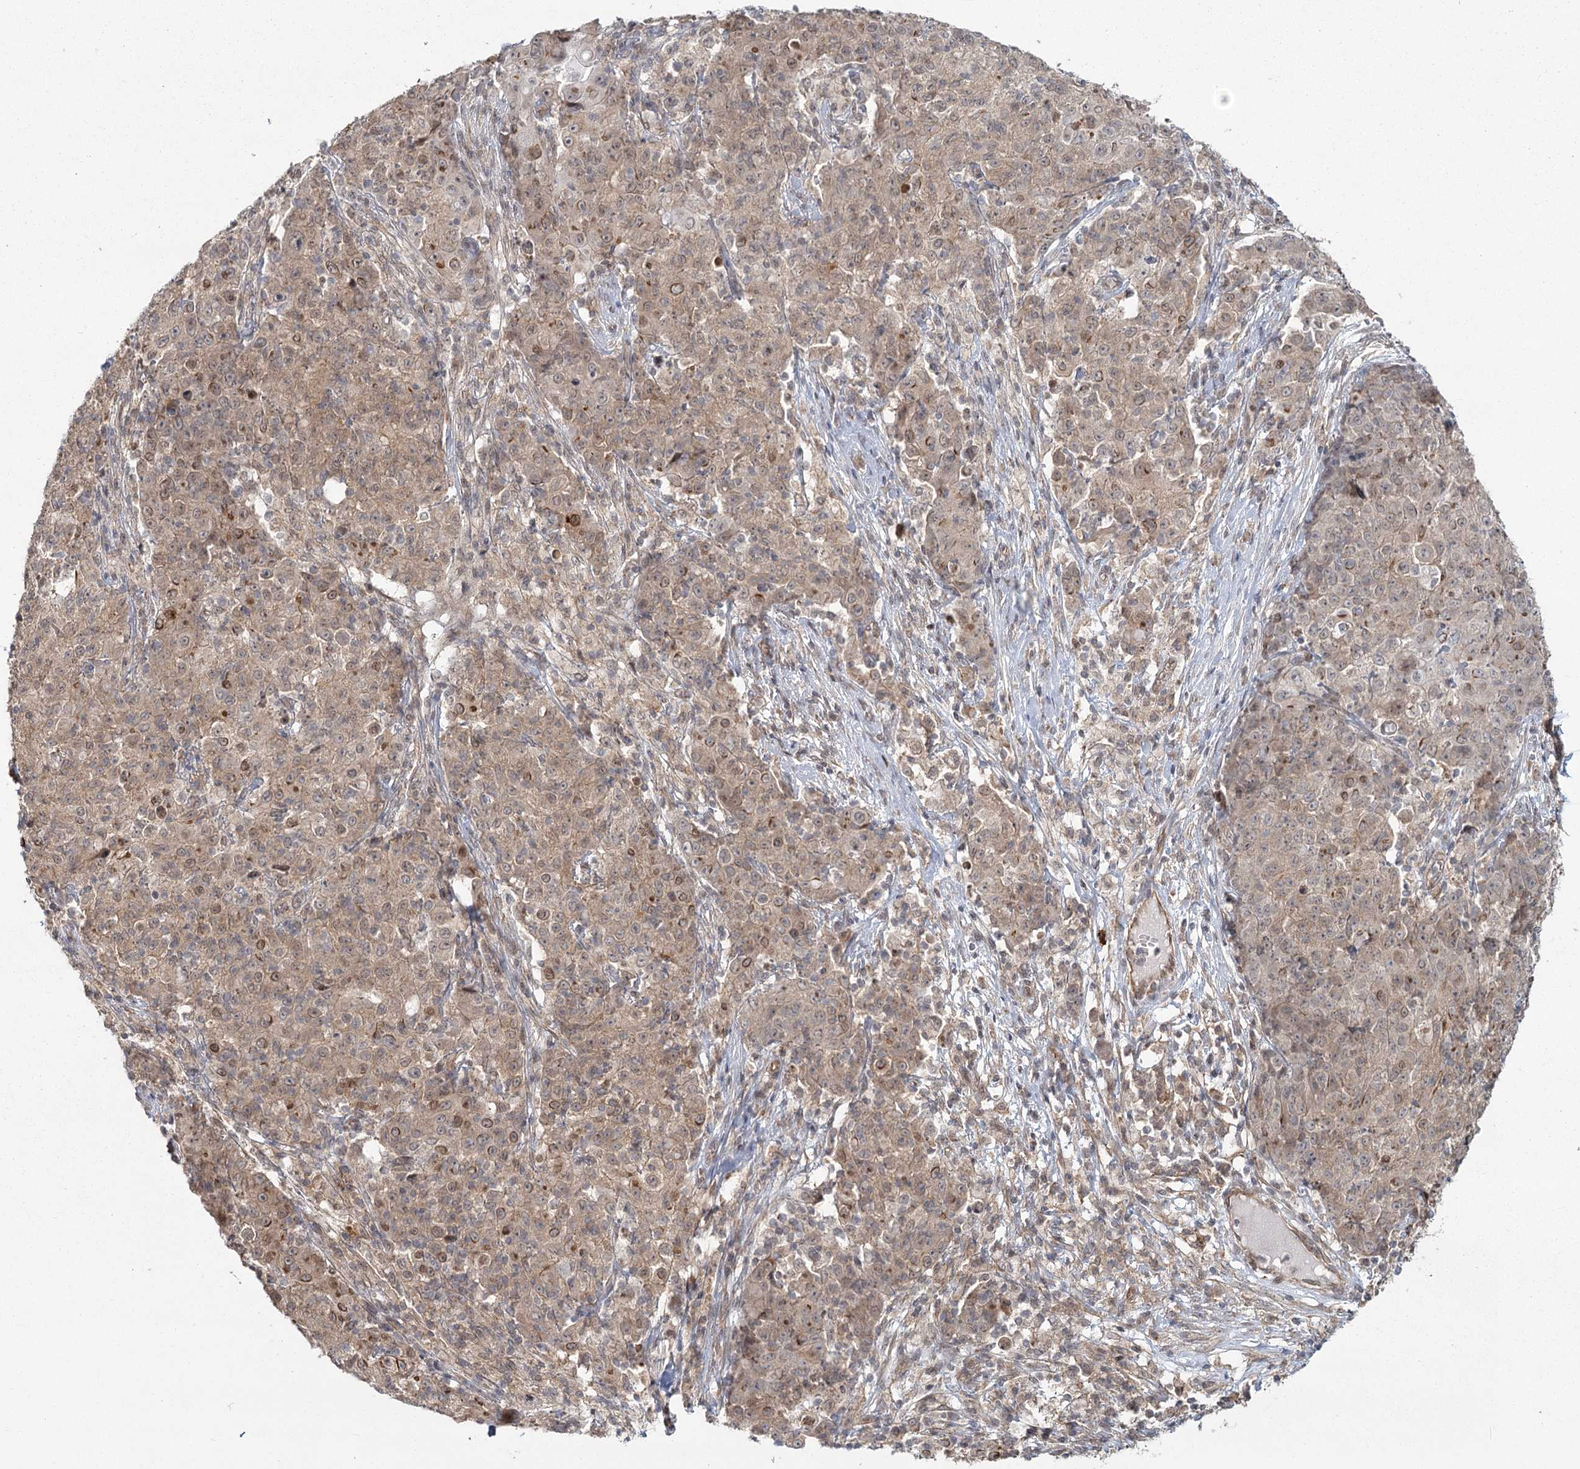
{"staining": {"intensity": "moderate", "quantity": ">75%", "location": "cytoplasmic/membranous"}, "tissue": "ovarian cancer", "cell_type": "Tumor cells", "image_type": "cancer", "snomed": [{"axis": "morphology", "description": "Carcinoma, endometroid"}, {"axis": "topography", "description": "Ovary"}], "caption": "IHC micrograph of human ovarian cancer (endometroid carcinoma) stained for a protein (brown), which demonstrates medium levels of moderate cytoplasmic/membranous expression in about >75% of tumor cells.", "gene": "AP2M1", "patient": {"sex": "female", "age": 42}}